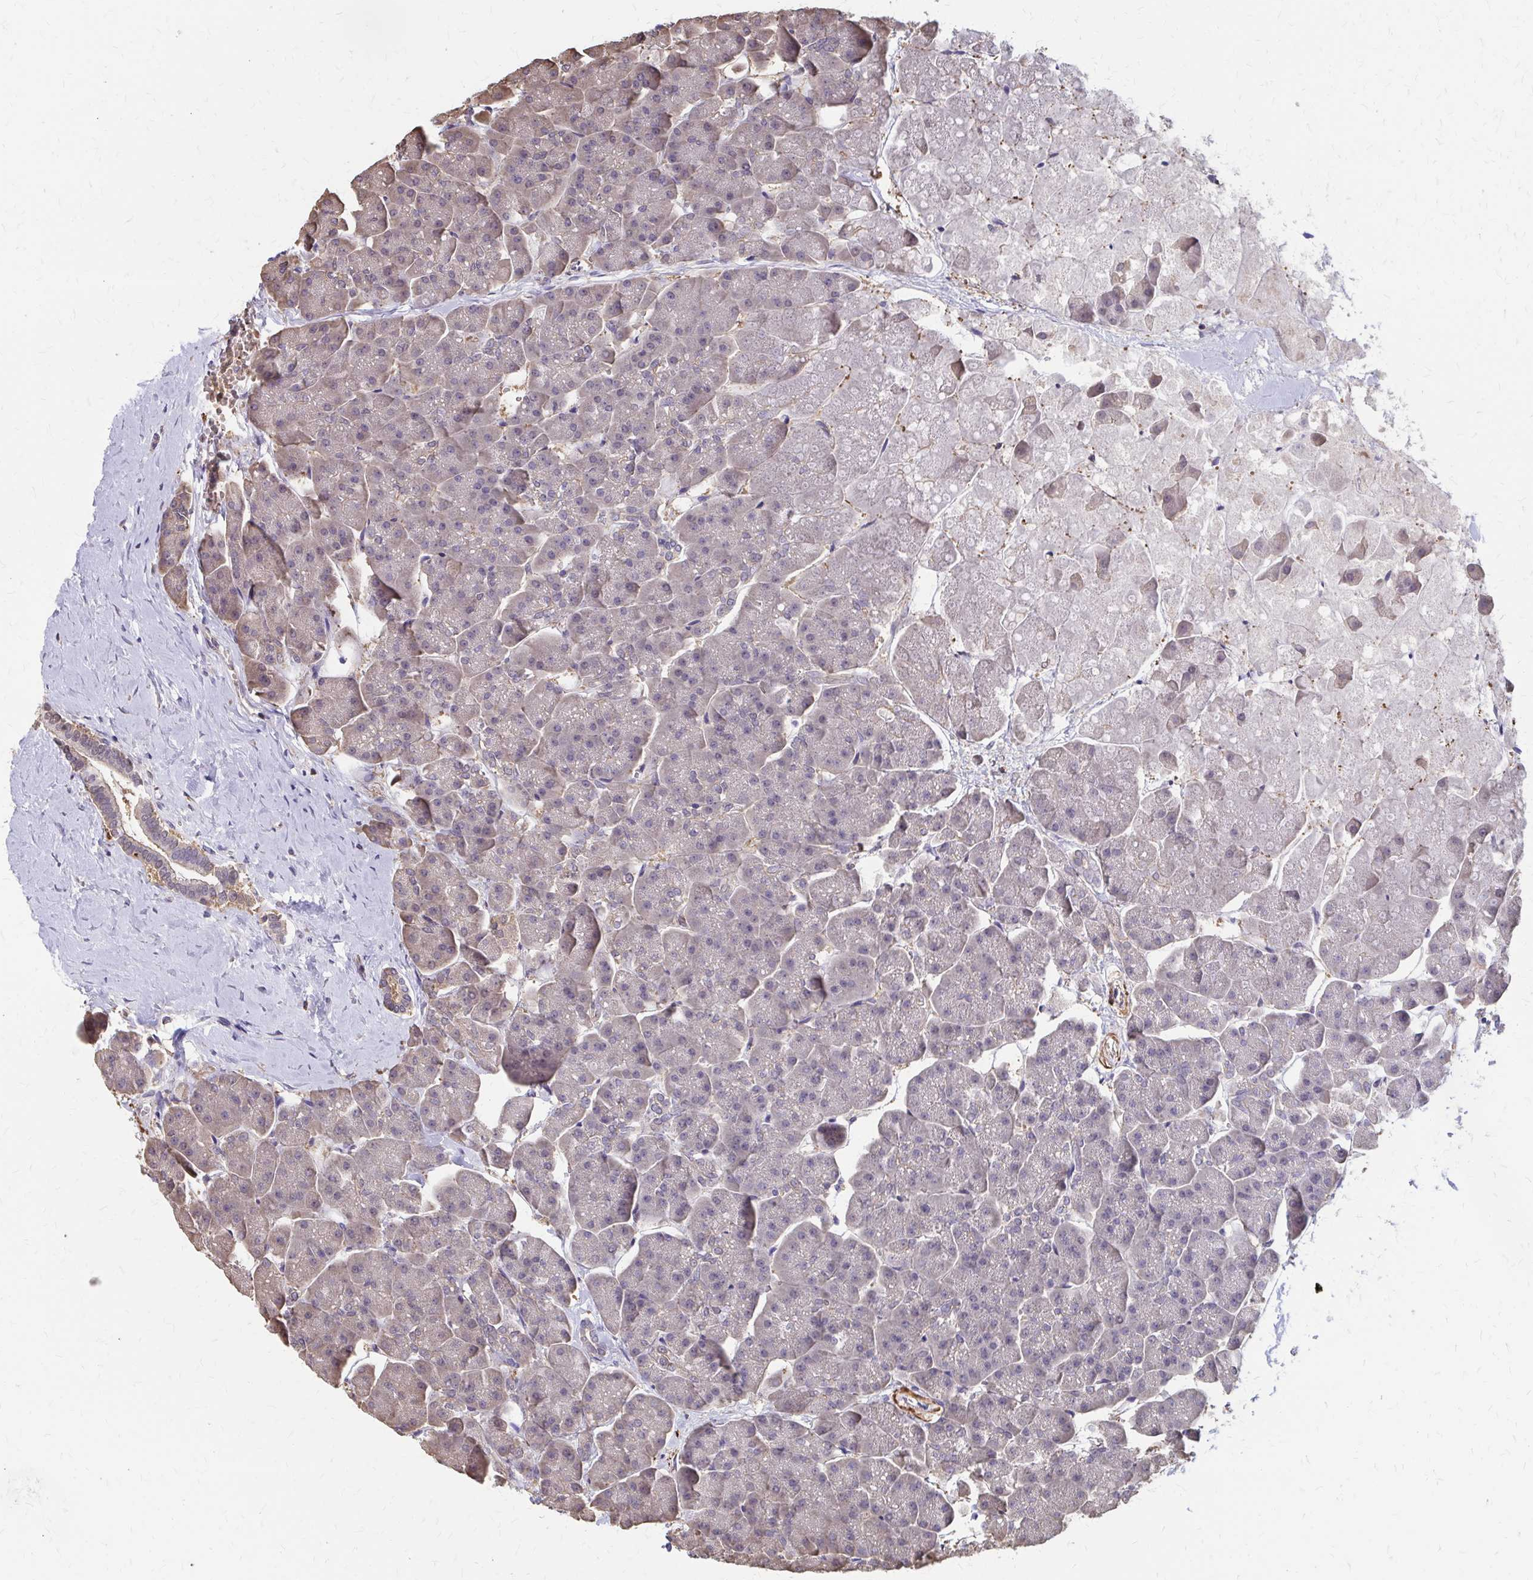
{"staining": {"intensity": "negative", "quantity": "none", "location": "none"}, "tissue": "pancreas", "cell_type": "Exocrine glandular cells", "image_type": "normal", "snomed": [{"axis": "morphology", "description": "Normal tissue, NOS"}, {"axis": "topography", "description": "Pancreas"}, {"axis": "topography", "description": "Peripheral nerve tissue"}], "caption": "Immunohistochemistry (IHC) of unremarkable pancreas reveals no expression in exocrine glandular cells.", "gene": "IFI44L", "patient": {"sex": "male", "age": 54}}